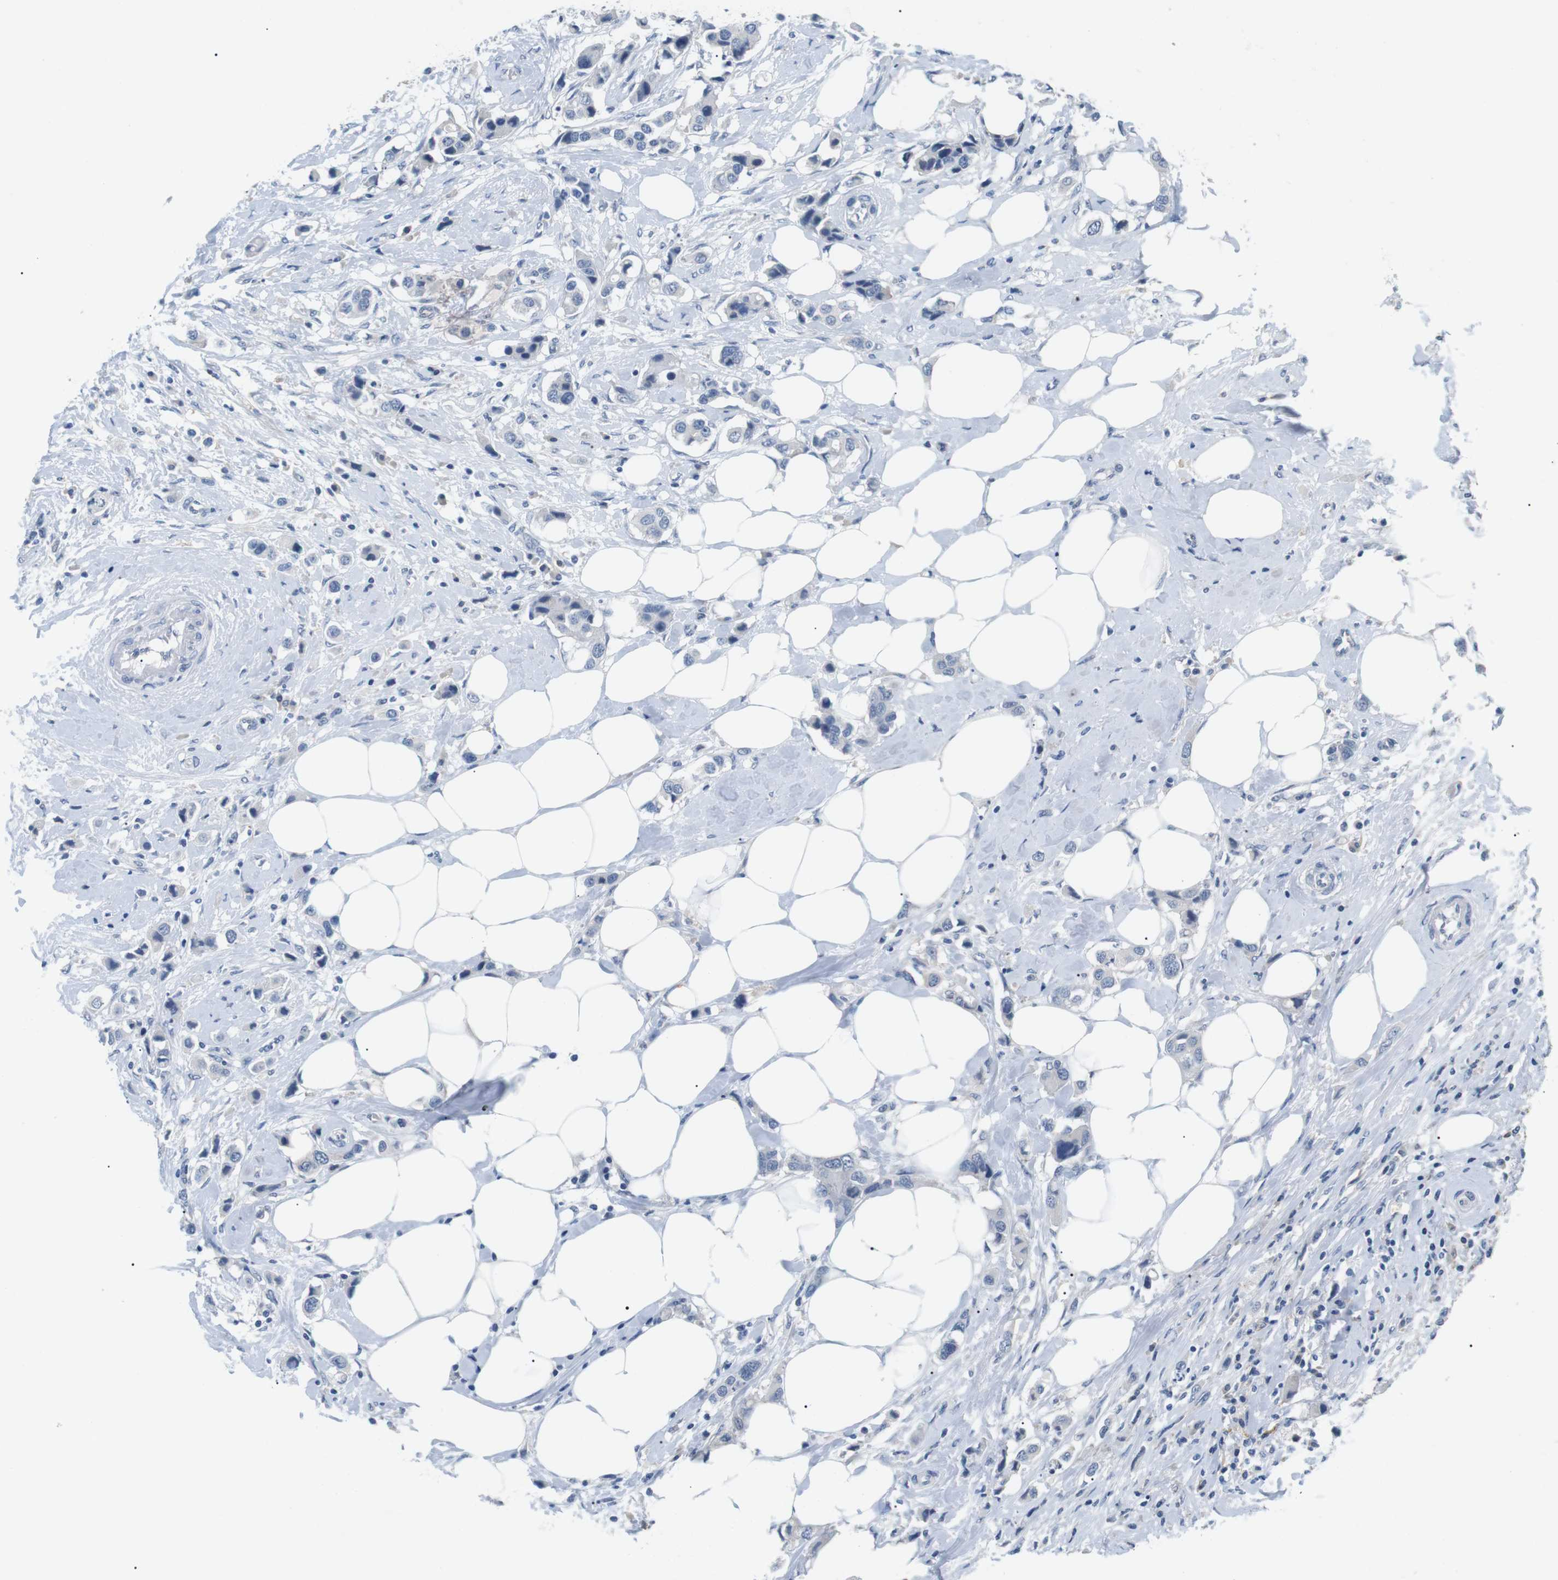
{"staining": {"intensity": "negative", "quantity": "none", "location": "none"}, "tissue": "breast cancer", "cell_type": "Tumor cells", "image_type": "cancer", "snomed": [{"axis": "morphology", "description": "Normal tissue, NOS"}, {"axis": "morphology", "description": "Duct carcinoma"}, {"axis": "topography", "description": "Breast"}], "caption": "Tumor cells are negative for brown protein staining in breast infiltrating ductal carcinoma.", "gene": "FCGRT", "patient": {"sex": "female", "age": 50}}